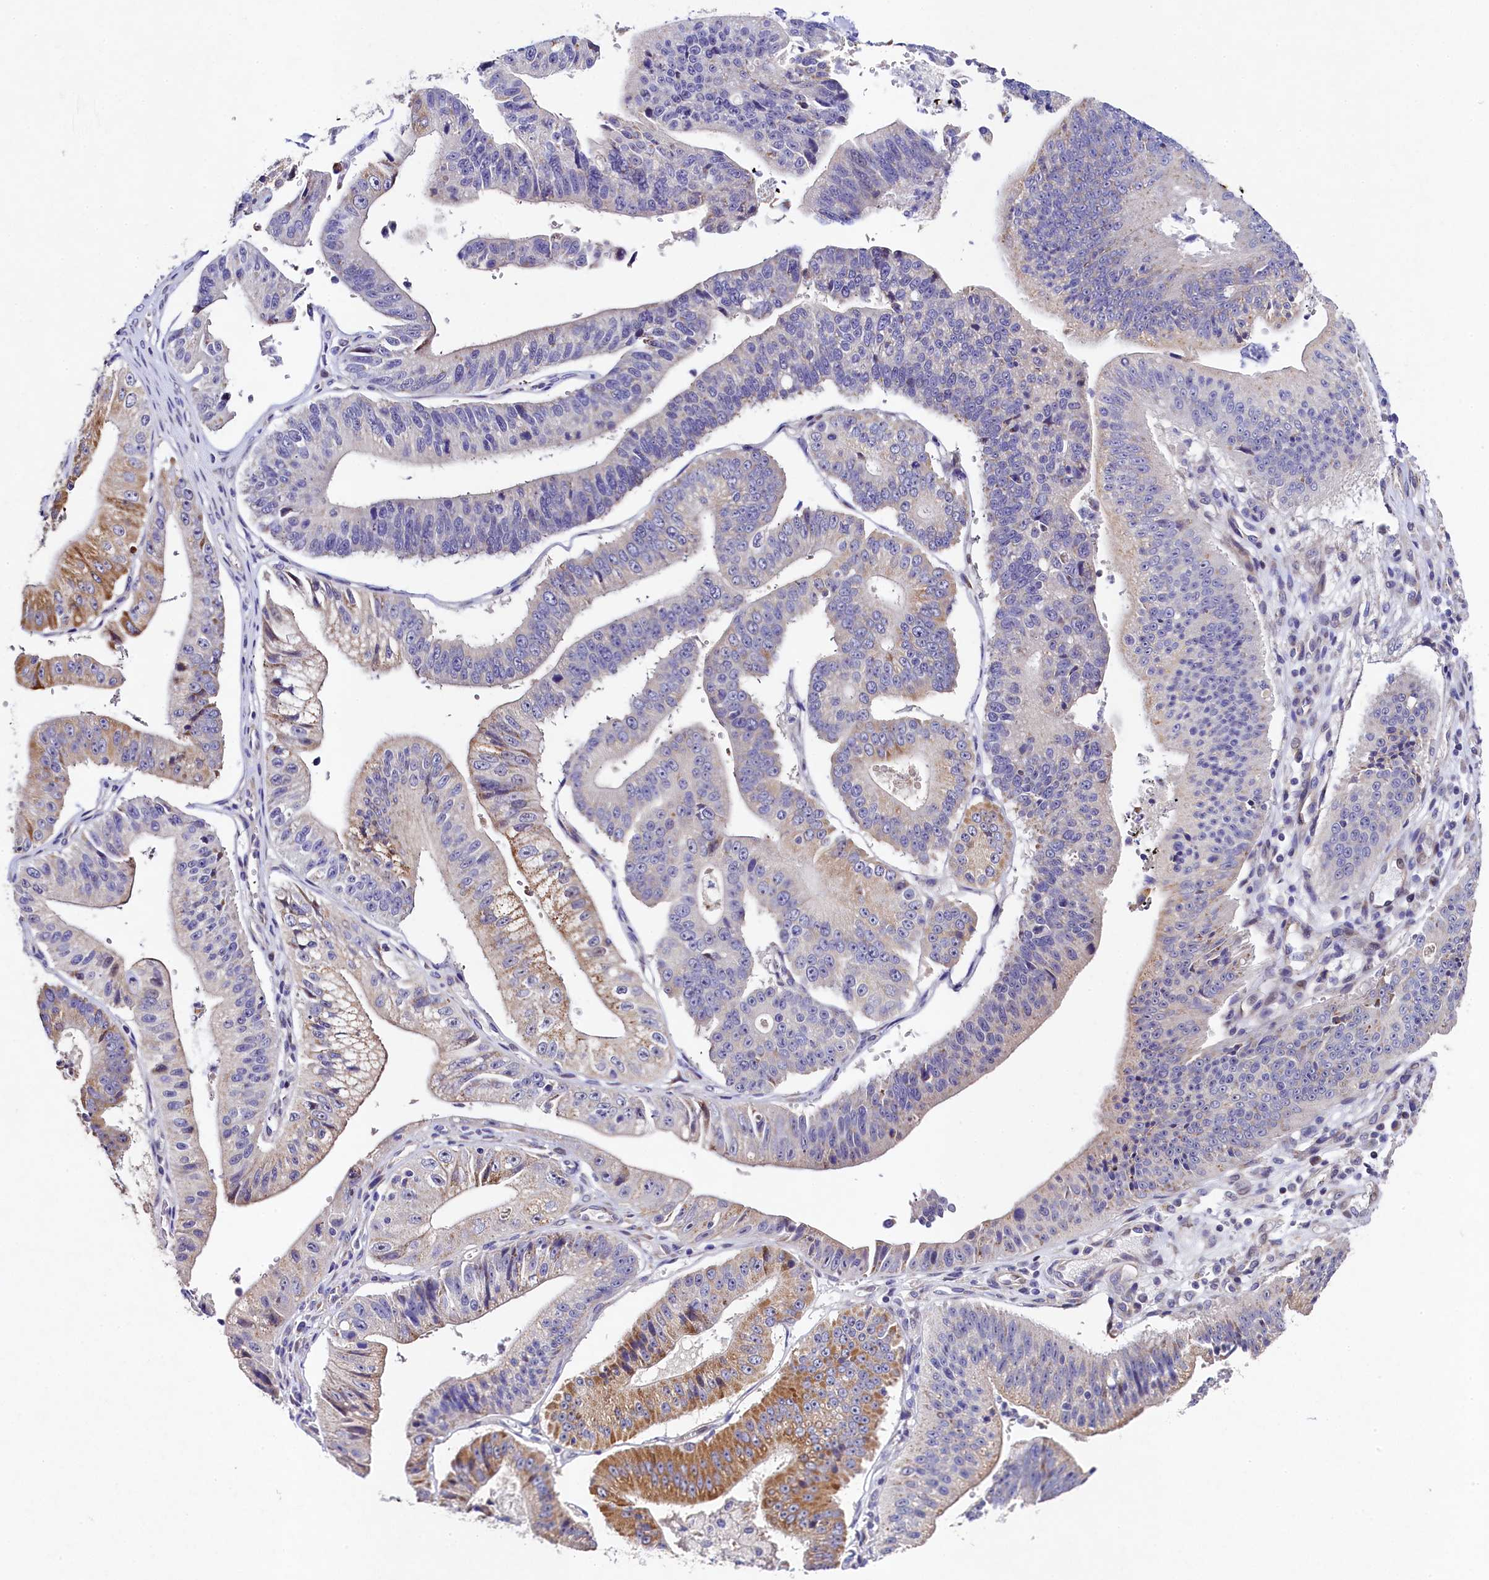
{"staining": {"intensity": "moderate", "quantity": "<25%", "location": "cytoplasmic/membranous"}, "tissue": "stomach cancer", "cell_type": "Tumor cells", "image_type": "cancer", "snomed": [{"axis": "morphology", "description": "Adenocarcinoma, NOS"}, {"axis": "topography", "description": "Stomach"}], "caption": "Immunohistochemical staining of adenocarcinoma (stomach) demonstrates low levels of moderate cytoplasmic/membranous expression in about <25% of tumor cells.", "gene": "FXYD6", "patient": {"sex": "male", "age": 59}}